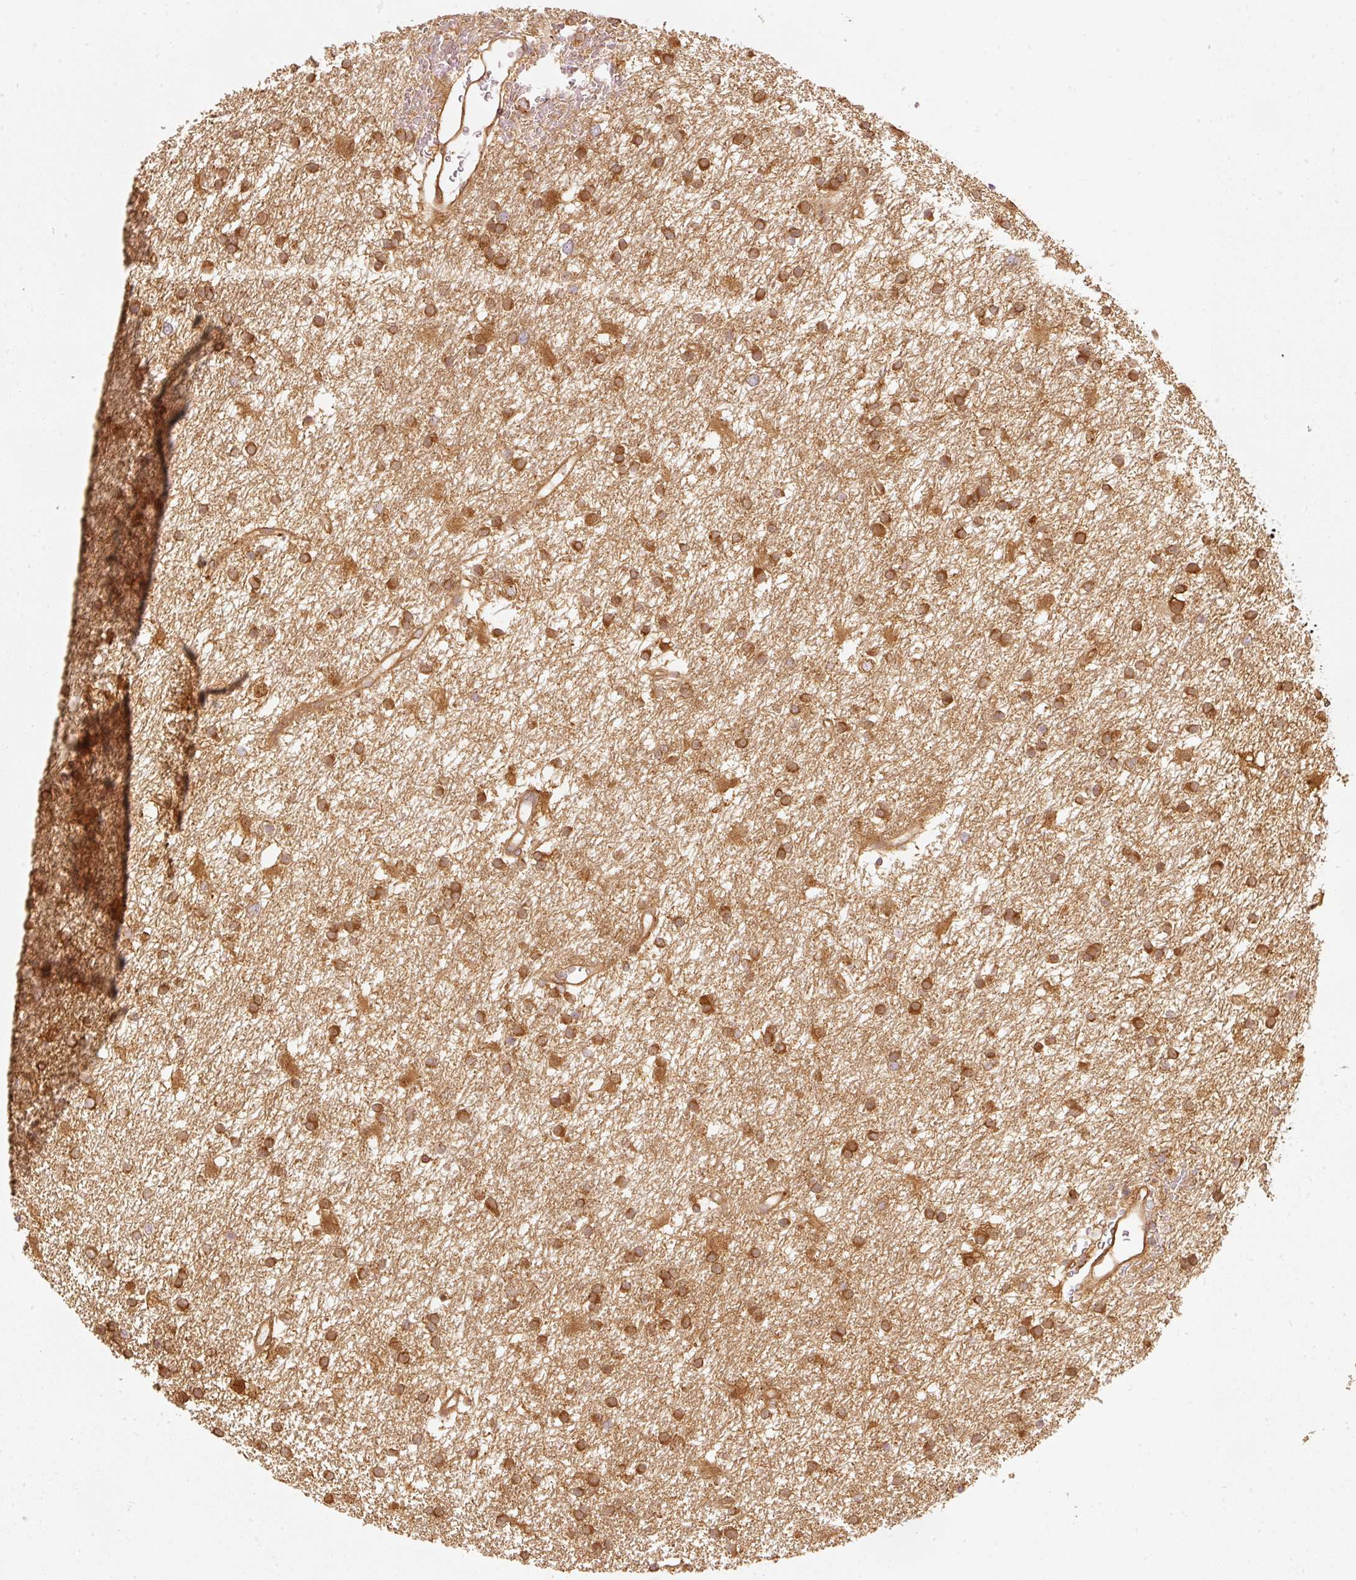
{"staining": {"intensity": "strong", "quantity": ">75%", "location": "cytoplasmic/membranous"}, "tissue": "glioma", "cell_type": "Tumor cells", "image_type": "cancer", "snomed": [{"axis": "morphology", "description": "Glioma, malignant, High grade"}, {"axis": "topography", "description": "Brain"}], "caption": "The photomicrograph reveals immunohistochemical staining of malignant glioma (high-grade). There is strong cytoplasmic/membranous expression is identified in approximately >75% of tumor cells. The staining was performed using DAB to visualize the protein expression in brown, while the nuclei were stained in blue with hematoxylin (Magnification: 20x).", "gene": "EIF3B", "patient": {"sex": "male", "age": 77}}